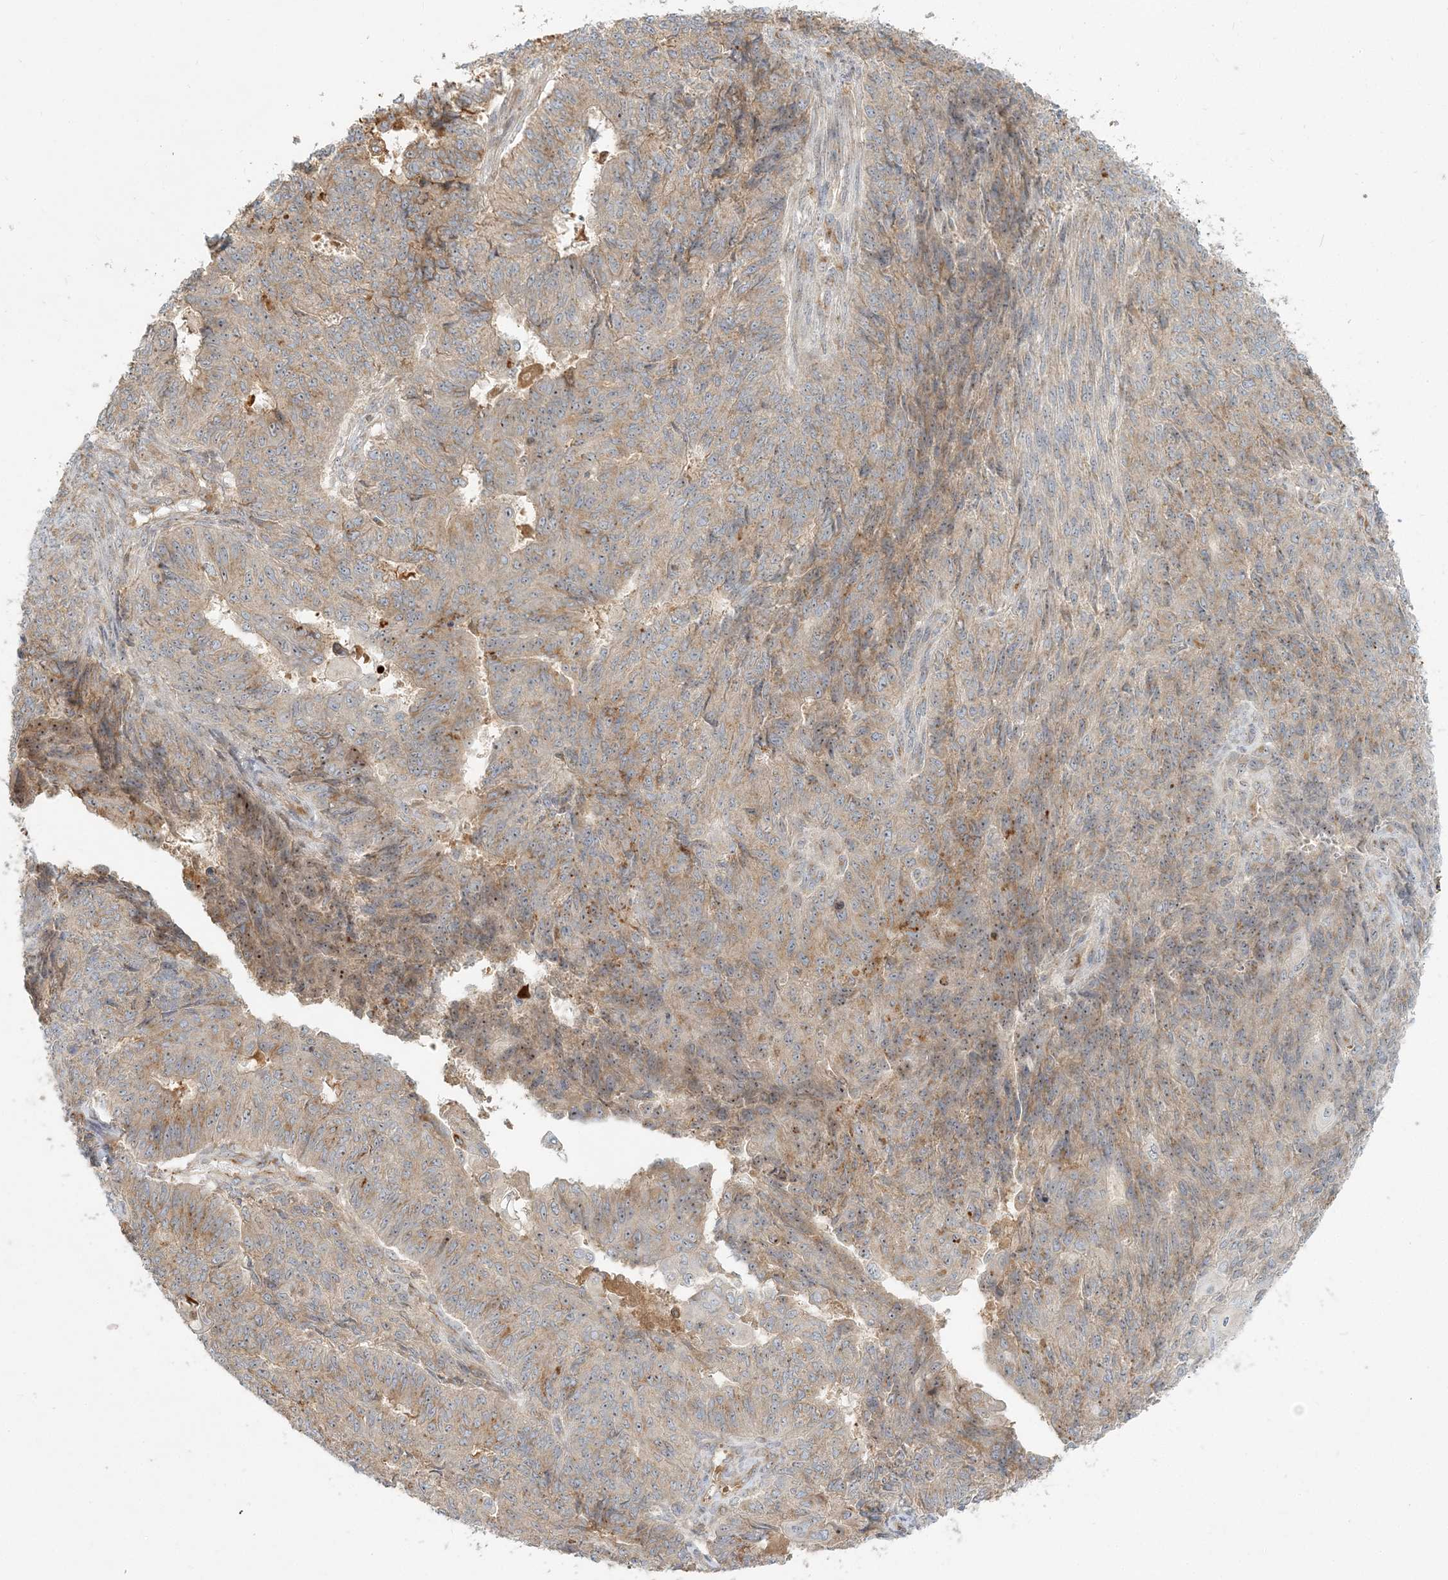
{"staining": {"intensity": "moderate", "quantity": "25%-75%", "location": "cytoplasmic/membranous"}, "tissue": "endometrial cancer", "cell_type": "Tumor cells", "image_type": "cancer", "snomed": [{"axis": "morphology", "description": "Adenocarcinoma, NOS"}, {"axis": "topography", "description": "Endometrium"}], "caption": "Adenocarcinoma (endometrial) stained with a brown dye demonstrates moderate cytoplasmic/membranous positive staining in approximately 25%-75% of tumor cells.", "gene": "AP1AR", "patient": {"sex": "female", "age": 32}}